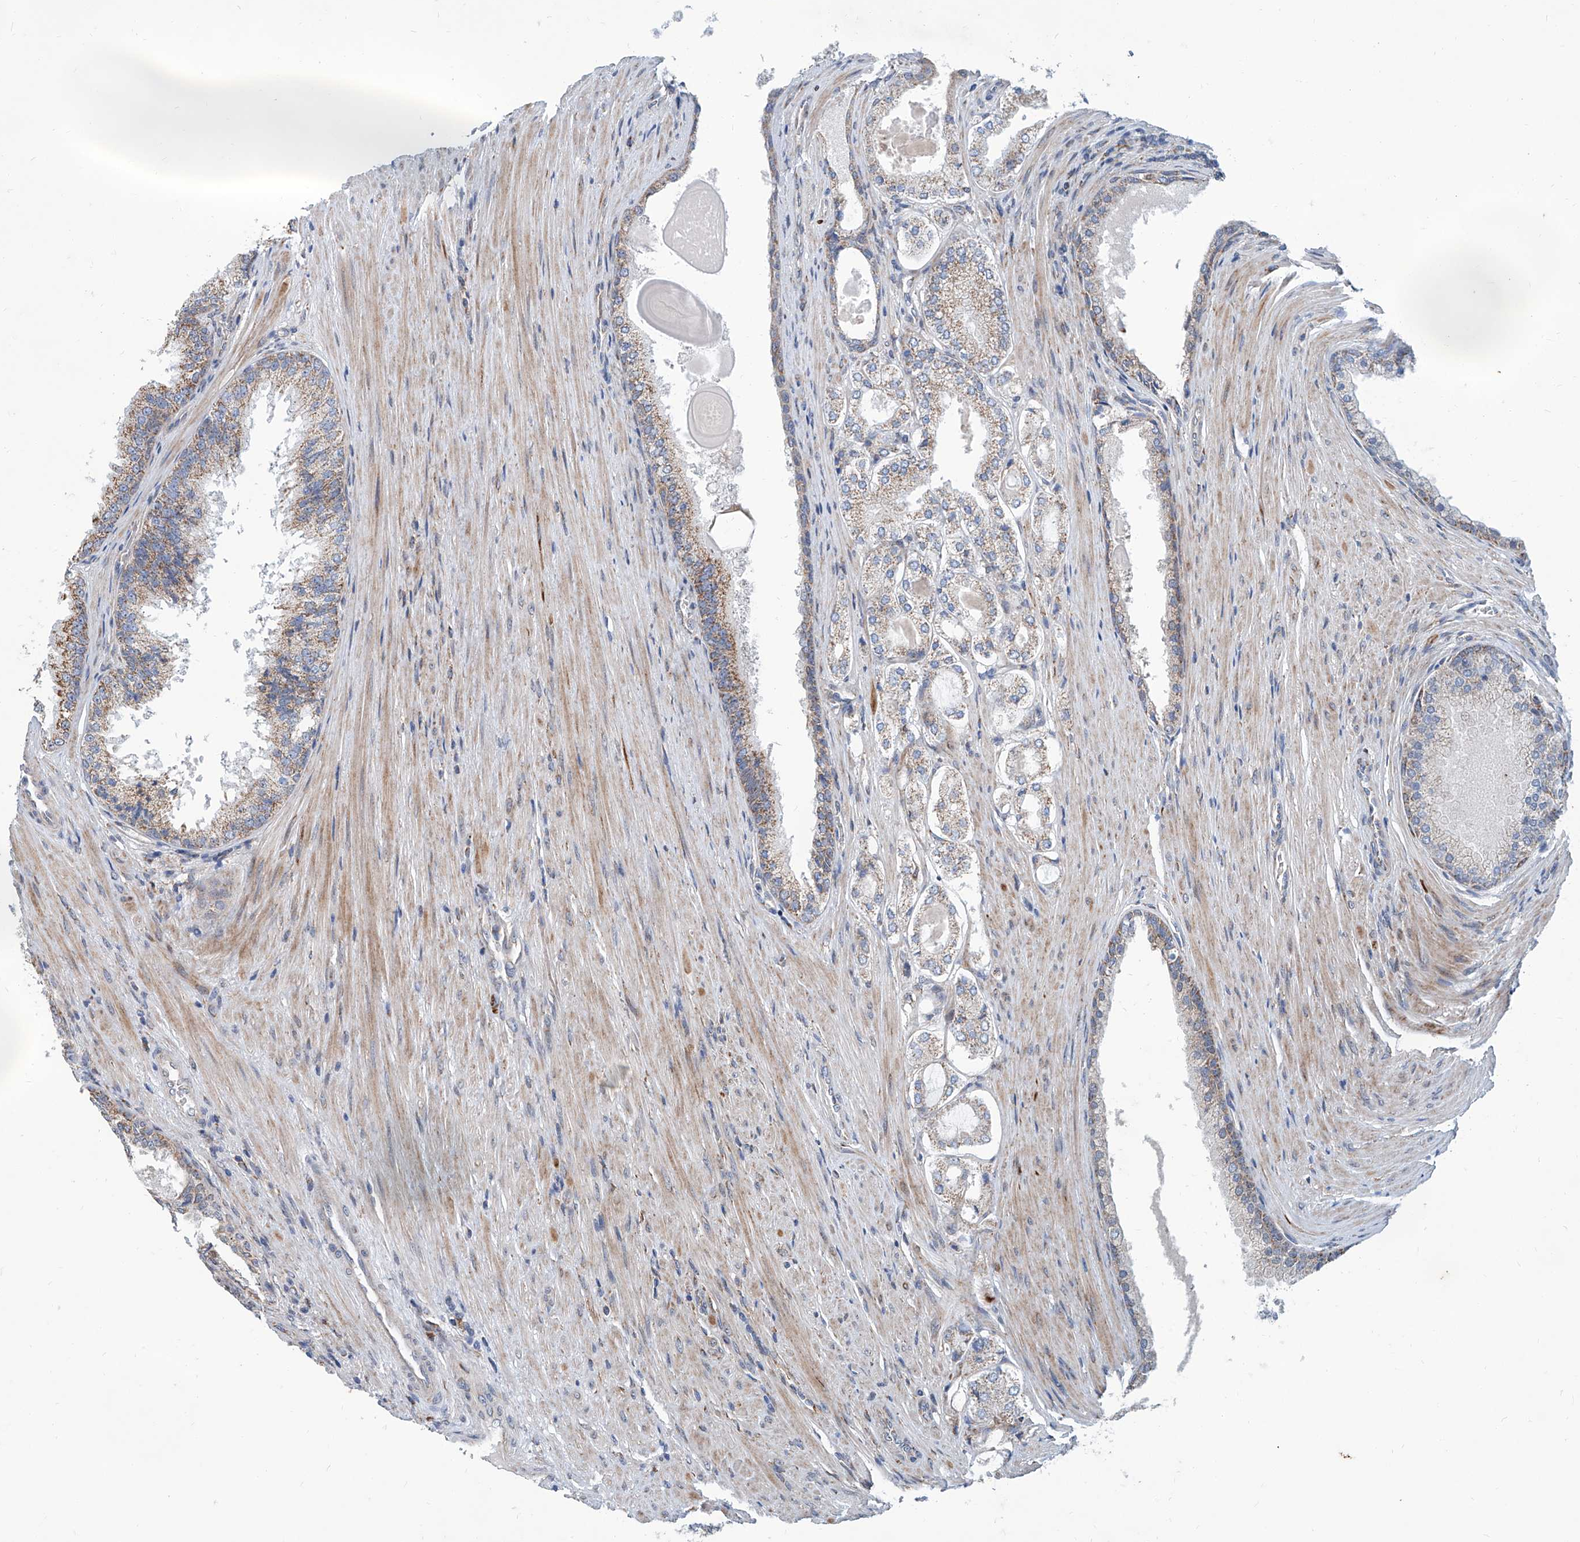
{"staining": {"intensity": "weak", "quantity": "25%-75%", "location": "cytoplasmic/membranous"}, "tissue": "prostate cancer", "cell_type": "Tumor cells", "image_type": "cancer", "snomed": [{"axis": "morphology", "description": "Adenocarcinoma, High grade"}, {"axis": "topography", "description": "Prostate"}], "caption": "High-magnification brightfield microscopy of prostate high-grade adenocarcinoma stained with DAB (3,3'-diaminobenzidine) (brown) and counterstained with hematoxylin (blue). tumor cells exhibit weak cytoplasmic/membranous expression is seen in about25%-75% of cells. The protein is shown in brown color, while the nuclei are stained blue.", "gene": "USP48", "patient": {"sex": "male", "age": 60}}